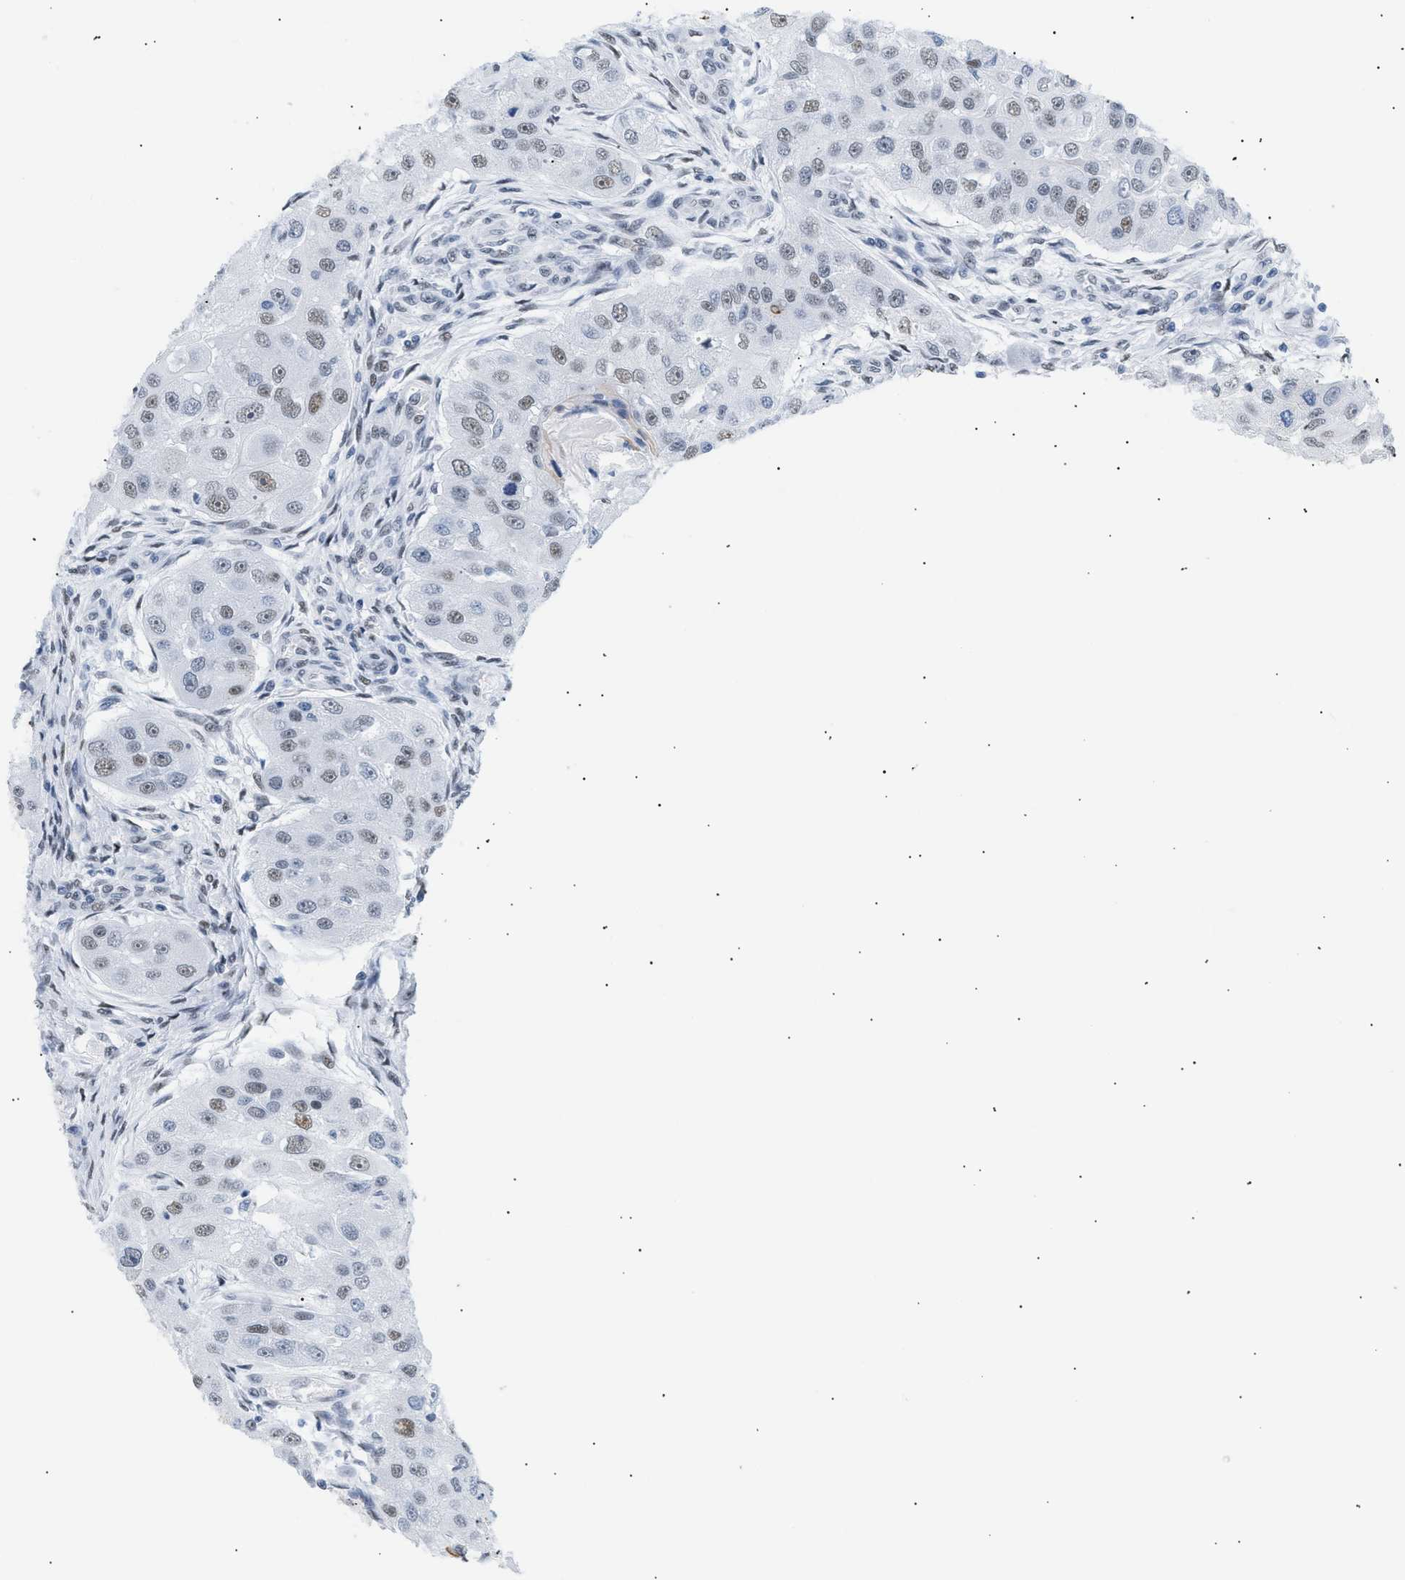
{"staining": {"intensity": "weak", "quantity": "25%-75%", "location": "nuclear"}, "tissue": "head and neck cancer", "cell_type": "Tumor cells", "image_type": "cancer", "snomed": [{"axis": "morphology", "description": "Normal tissue, NOS"}, {"axis": "morphology", "description": "Squamous cell carcinoma, NOS"}, {"axis": "topography", "description": "Skeletal muscle"}, {"axis": "topography", "description": "Head-Neck"}], "caption": "This is a micrograph of immunohistochemistry (IHC) staining of squamous cell carcinoma (head and neck), which shows weak expression in the nuclear of tumor cells.", "gene": "ELN", "patient": {"sex": "male", "age": 51}}